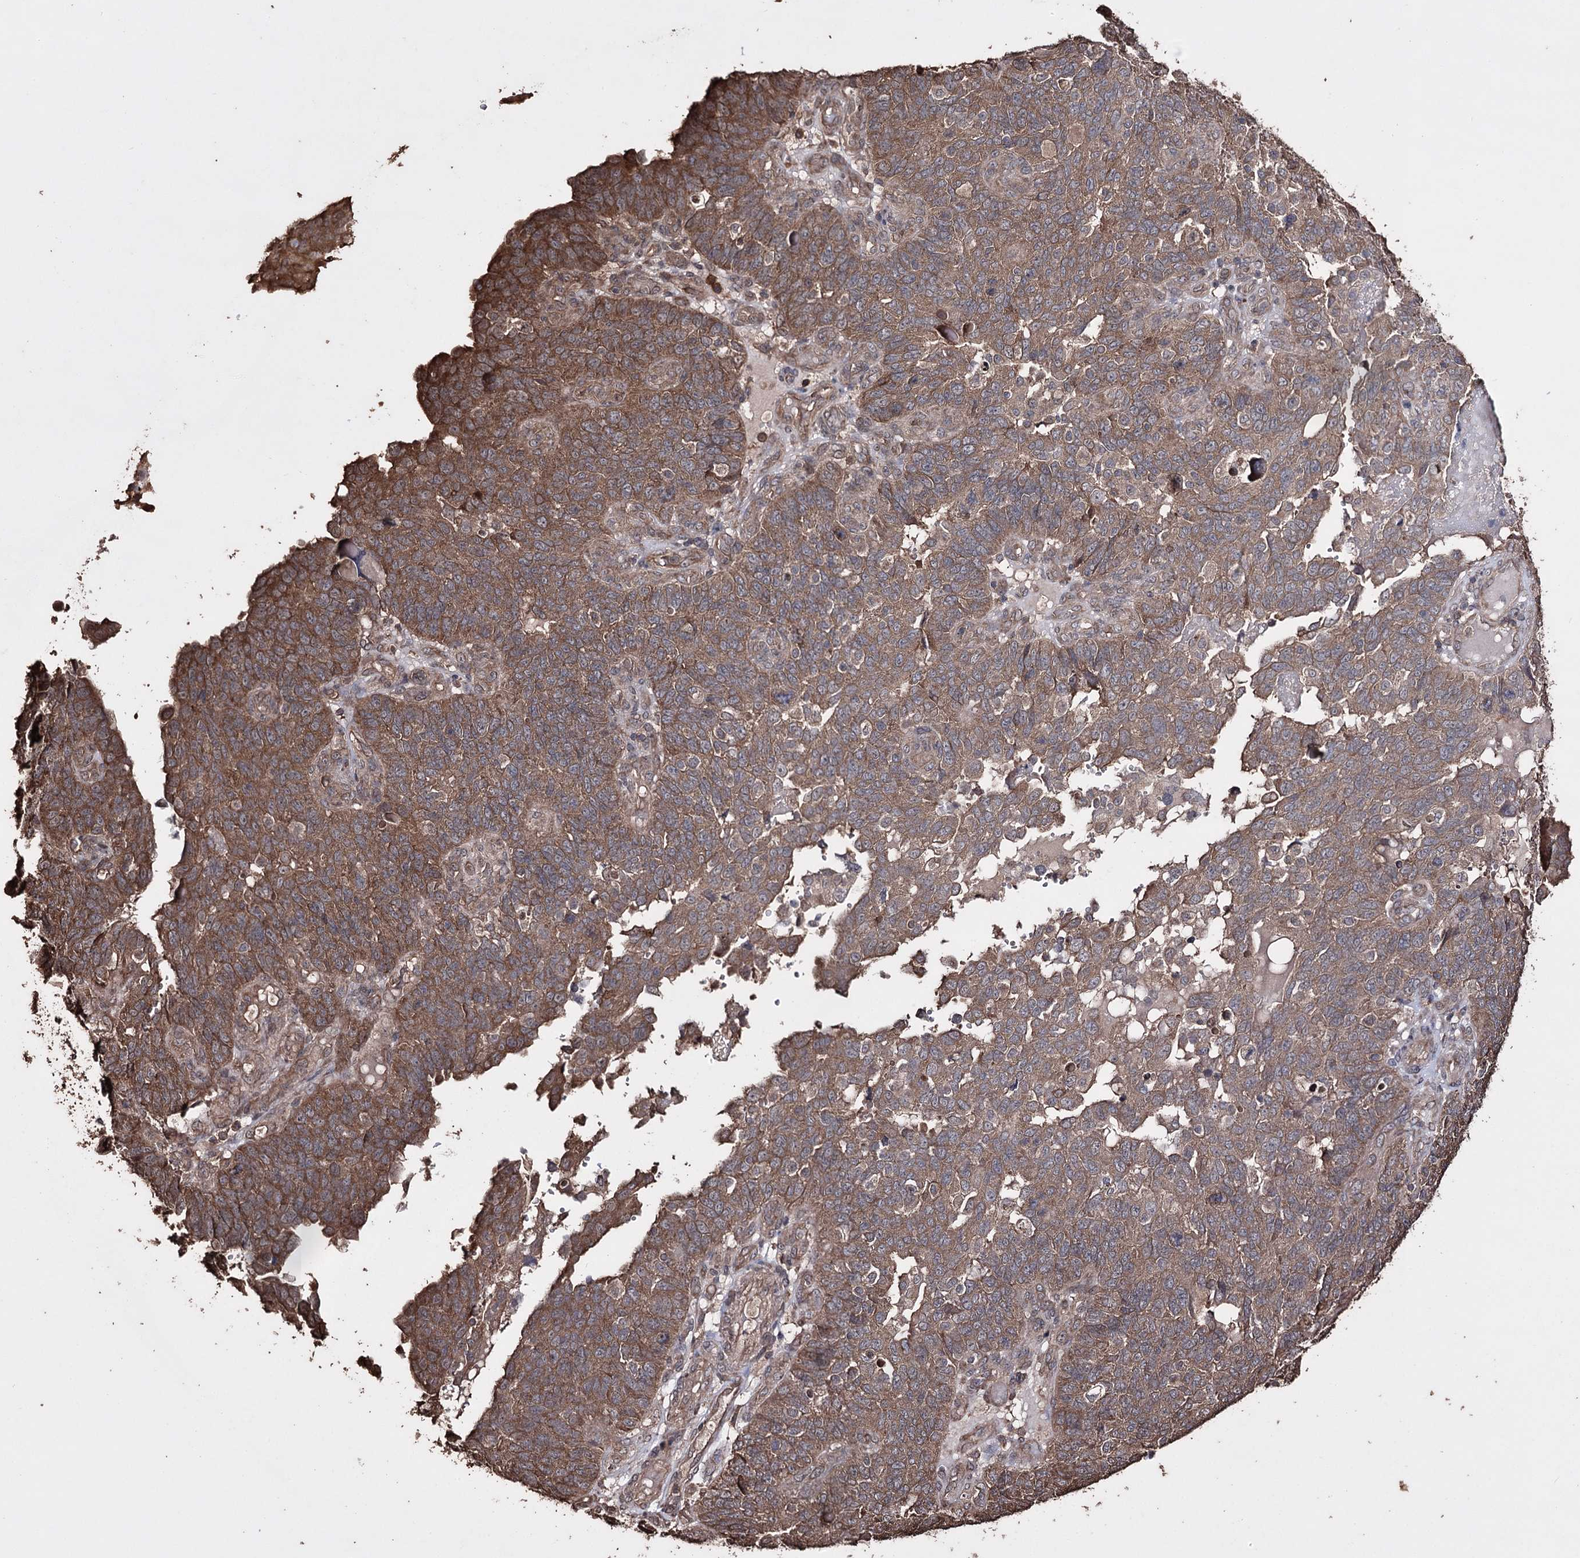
{"staining": {"intensity": "moderate", "quantity": ">75%", "location": "cytoplasmic/membranous"}, "tissue": "endometrial cancer", "cell_type": "Tumor cells", "image_type": "cancer", "snomed": [{"axis": "morphology", "description": "Adenocarcinoma, NOS"}, {"axis": "topography", "description": "Endometrium"}], "caption": "A photomicrograph showing moderate cytoplasmic/membranous staining in about >75% of tumor cells in endometrial adenocarcinoma, as visualized by brown immunohistochemical staining.", "gene": "ZNF662", "patient": {"sex": "female", "age": 66}}